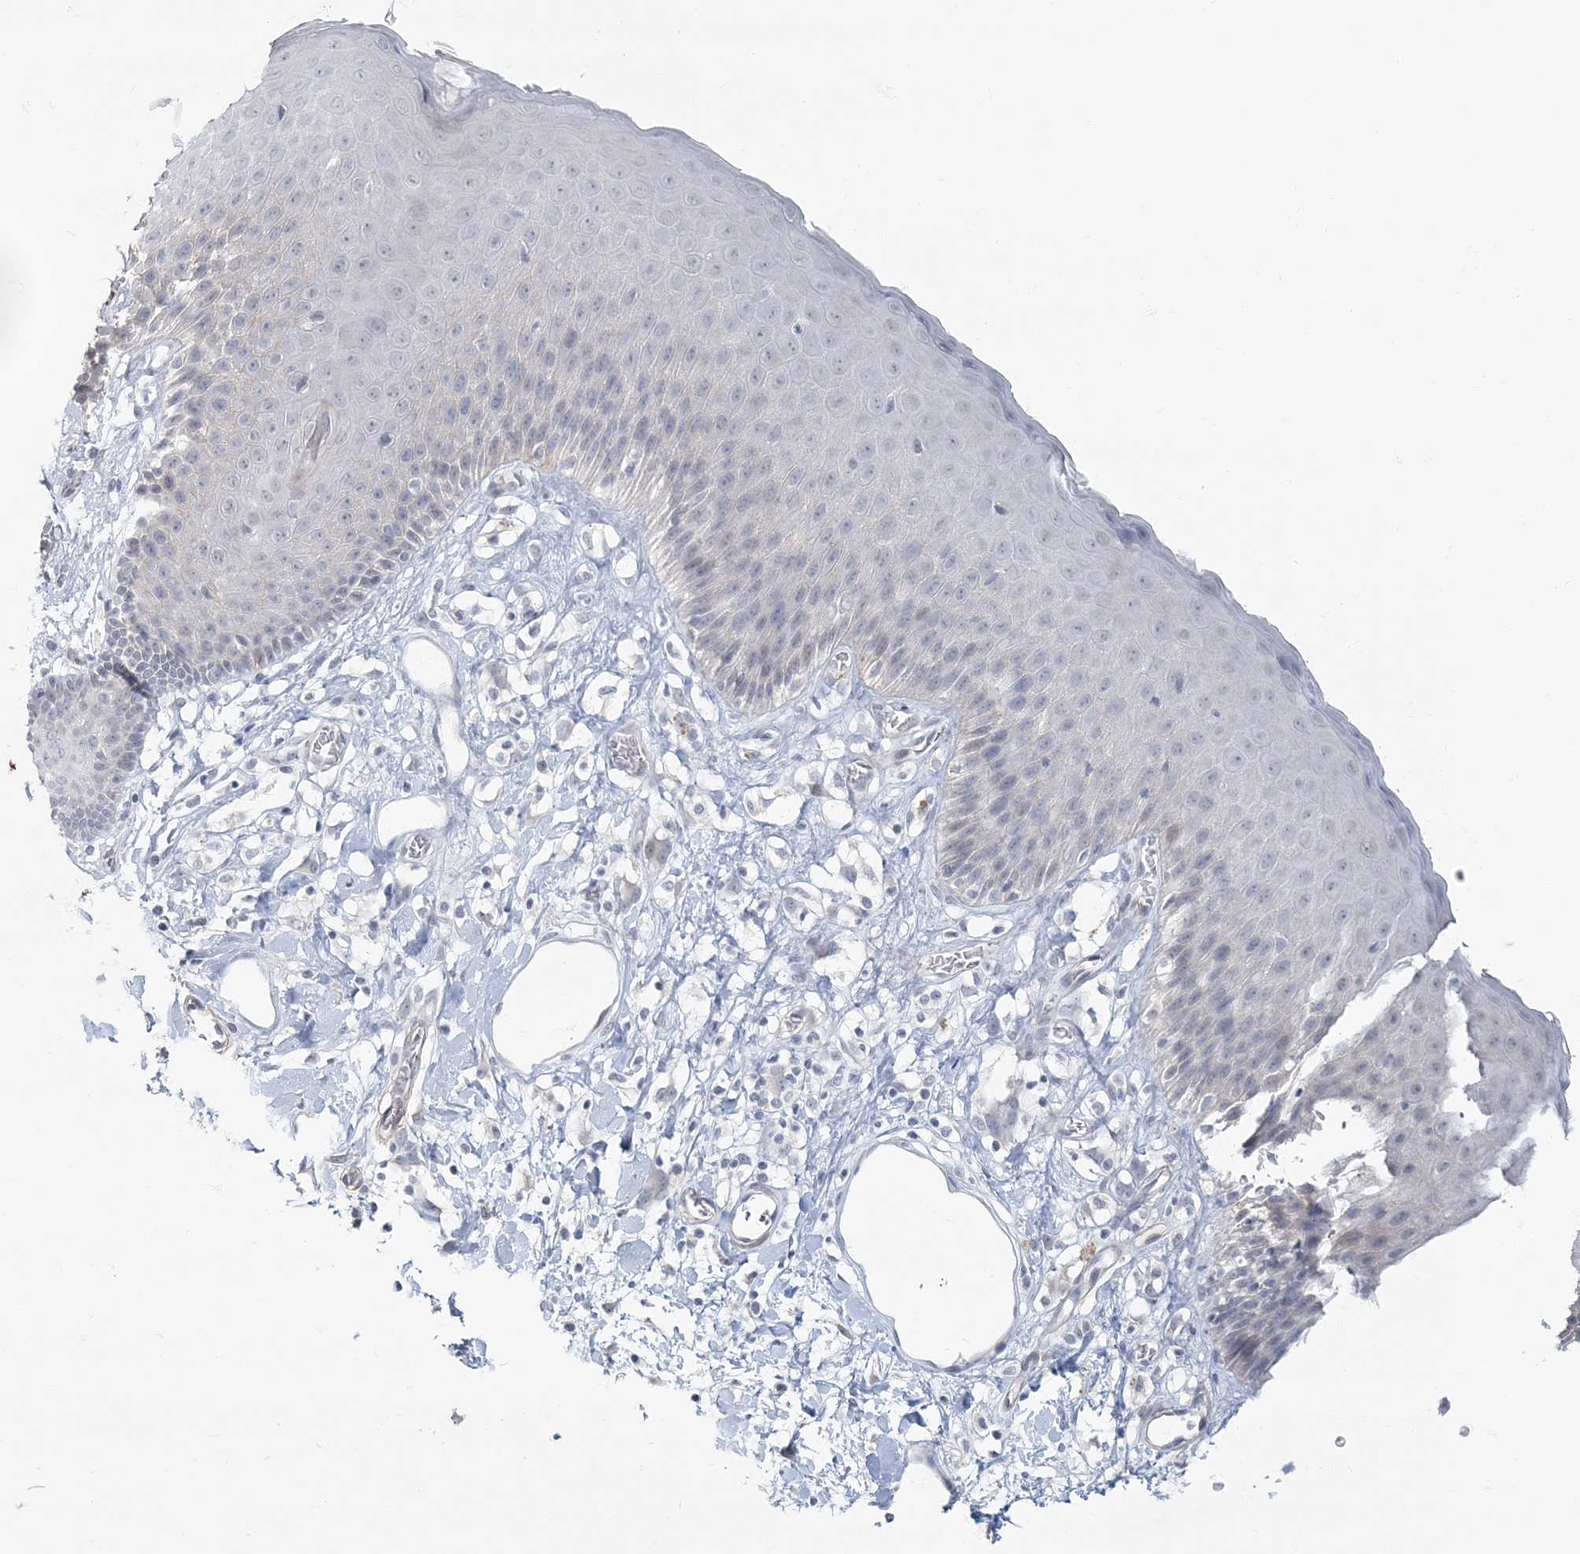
{"staining": {"intensity": "moderate", "quantity": "<25%", "location": "cytoplasmic/membranous"}, "tissue": "skin", "cell_type": "Epidermal cells", "image_type": "normal", "snomed": [{"axis": "morphology", "description": "Normal tissue, NOS"}, {"axis": "topography", "description": "Vulva"}], "caption": "Unremarkable skin was stained to show a protein in brown. There is low levels of moderate cytoplasmic/membranous staining in about <25% of epidermal cells.", "gene": "MYOT", "patient": {"sex": "female", "age": 68}}